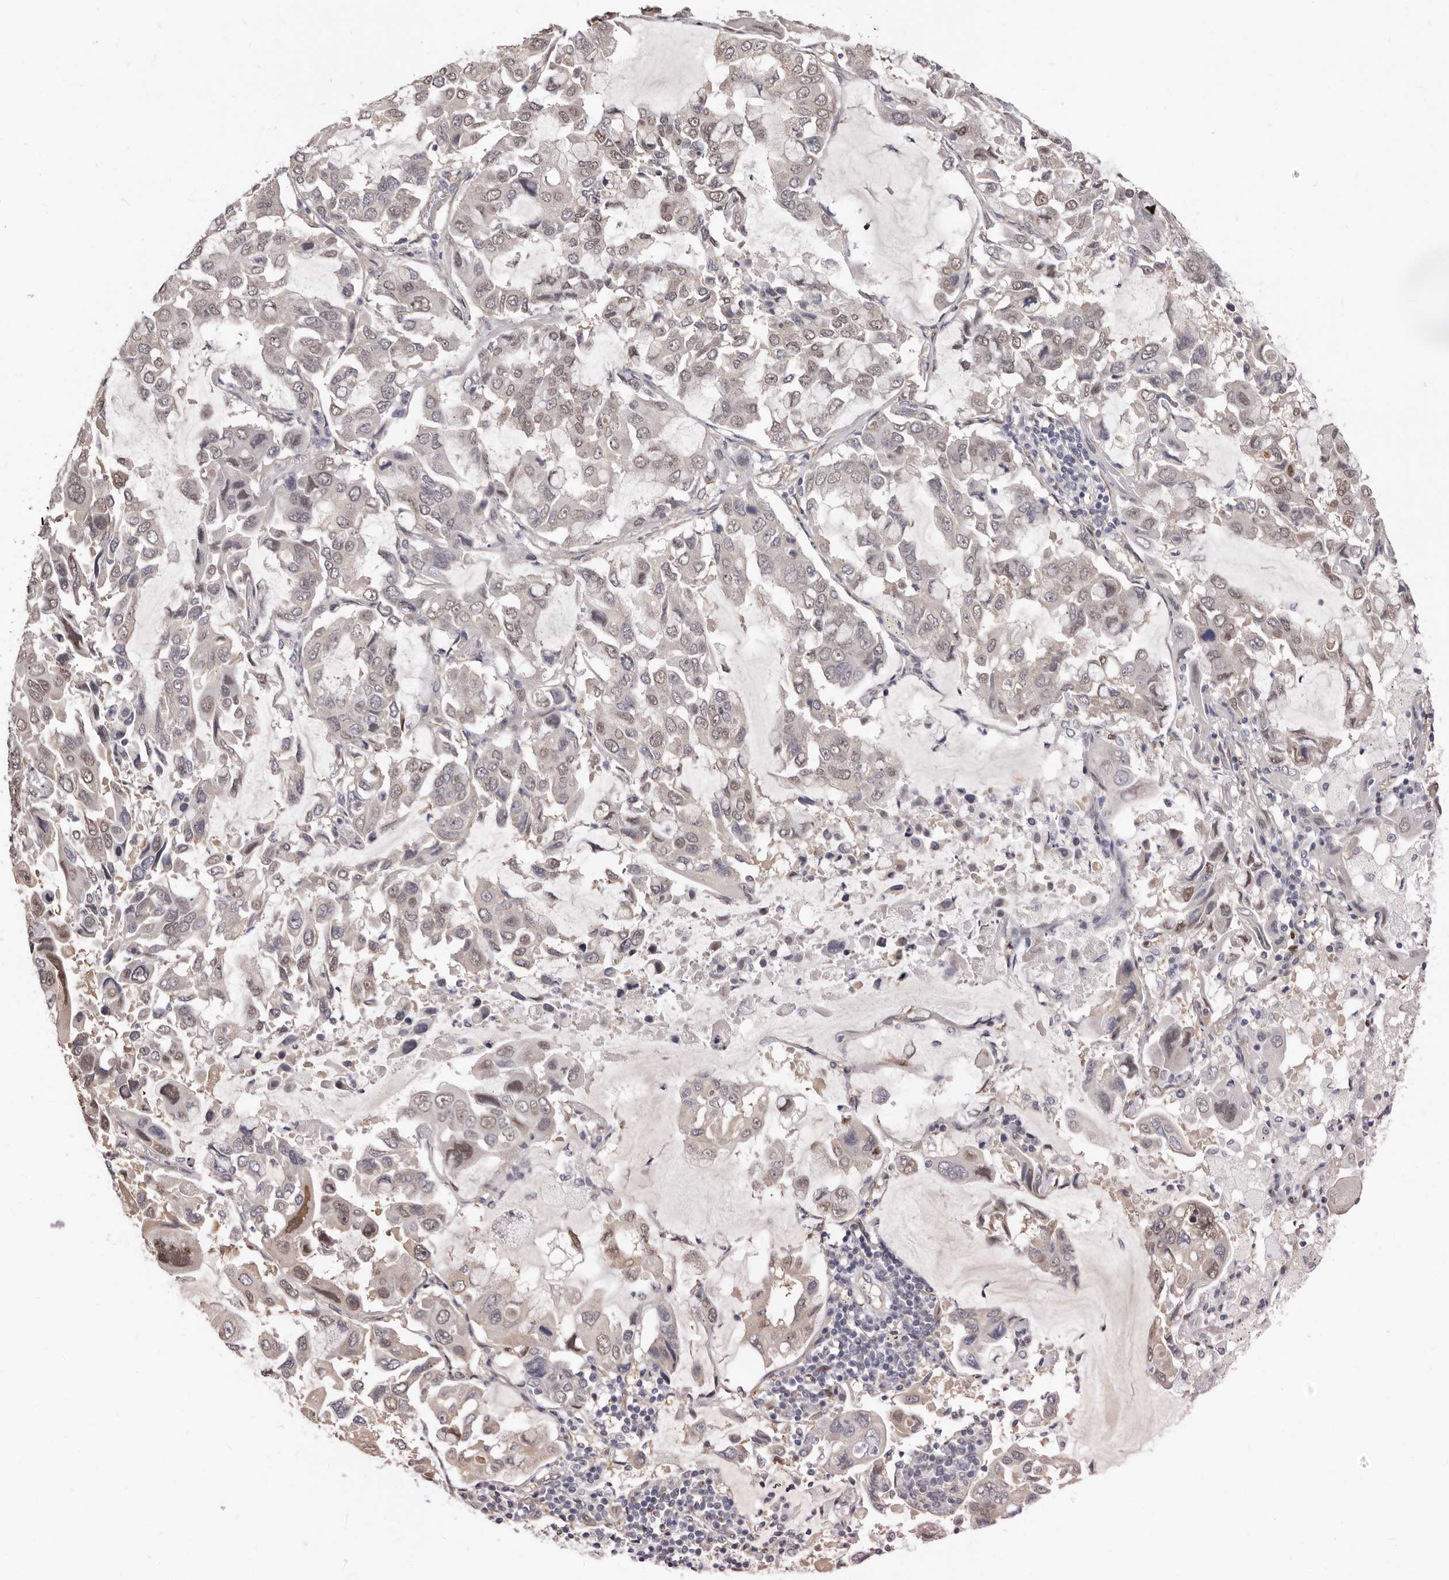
{"staining": {"intensity": "weak", "quantity": "<25%", "location": "nuclear"}, "tissue": "lung cancer", "cell_type": "Tumor cells", "image_type": "cancer", "snomed": [{"axis": "morphology", "description": "Adenocarcinoma, NOS"}, {"axis": "topography", "description": "Lung"}], "caption": "Immunohistochemistry (IHC) of human adenocarcinoma (lung) reveals no staining in tumor cells.", "gene": "KHDRBS2", "patient": {"sex": "male", "age": 64}}